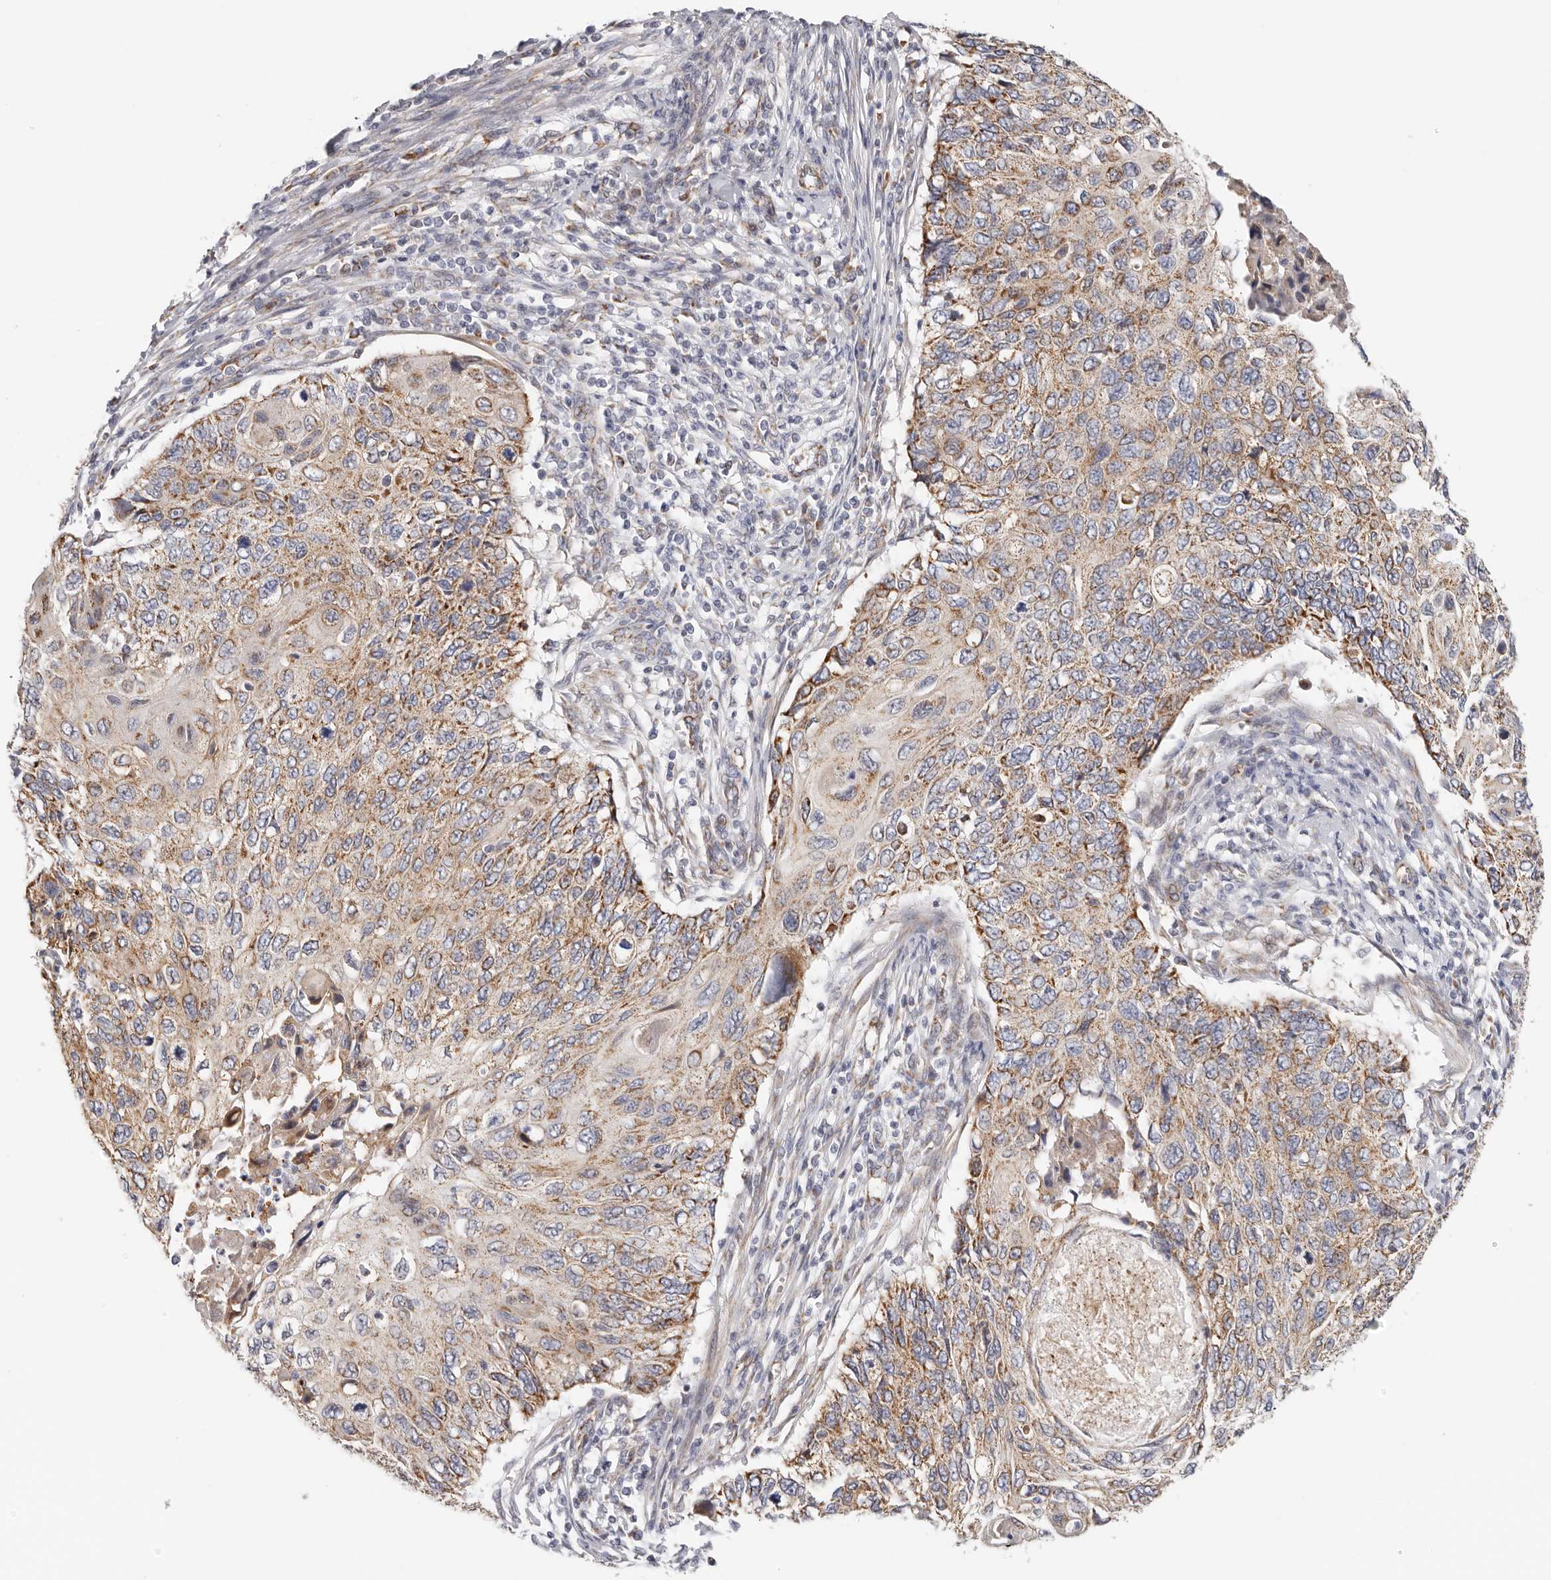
{"staining": {"intensity": "moderate", "quantity": ">75%", "location": "cytoplasmic/membranous"}, "tissue": "cervical cancer", "cell_type": "Tumor cells", "image_type": "cancer", "snomed": [{"axis": "morphology", "description": "Squamous cell carcinoma, NOS"}, {"axis": "topography", "description": "Cervix"}], "caption": "Cervical cancer stained with a brown dye demonstrates moderate cytoplasmic/membranous positive staining in approximately >75% of tumor cells.", "gene": "AFDN", "patient": {"sex": "female", "age": 70}}